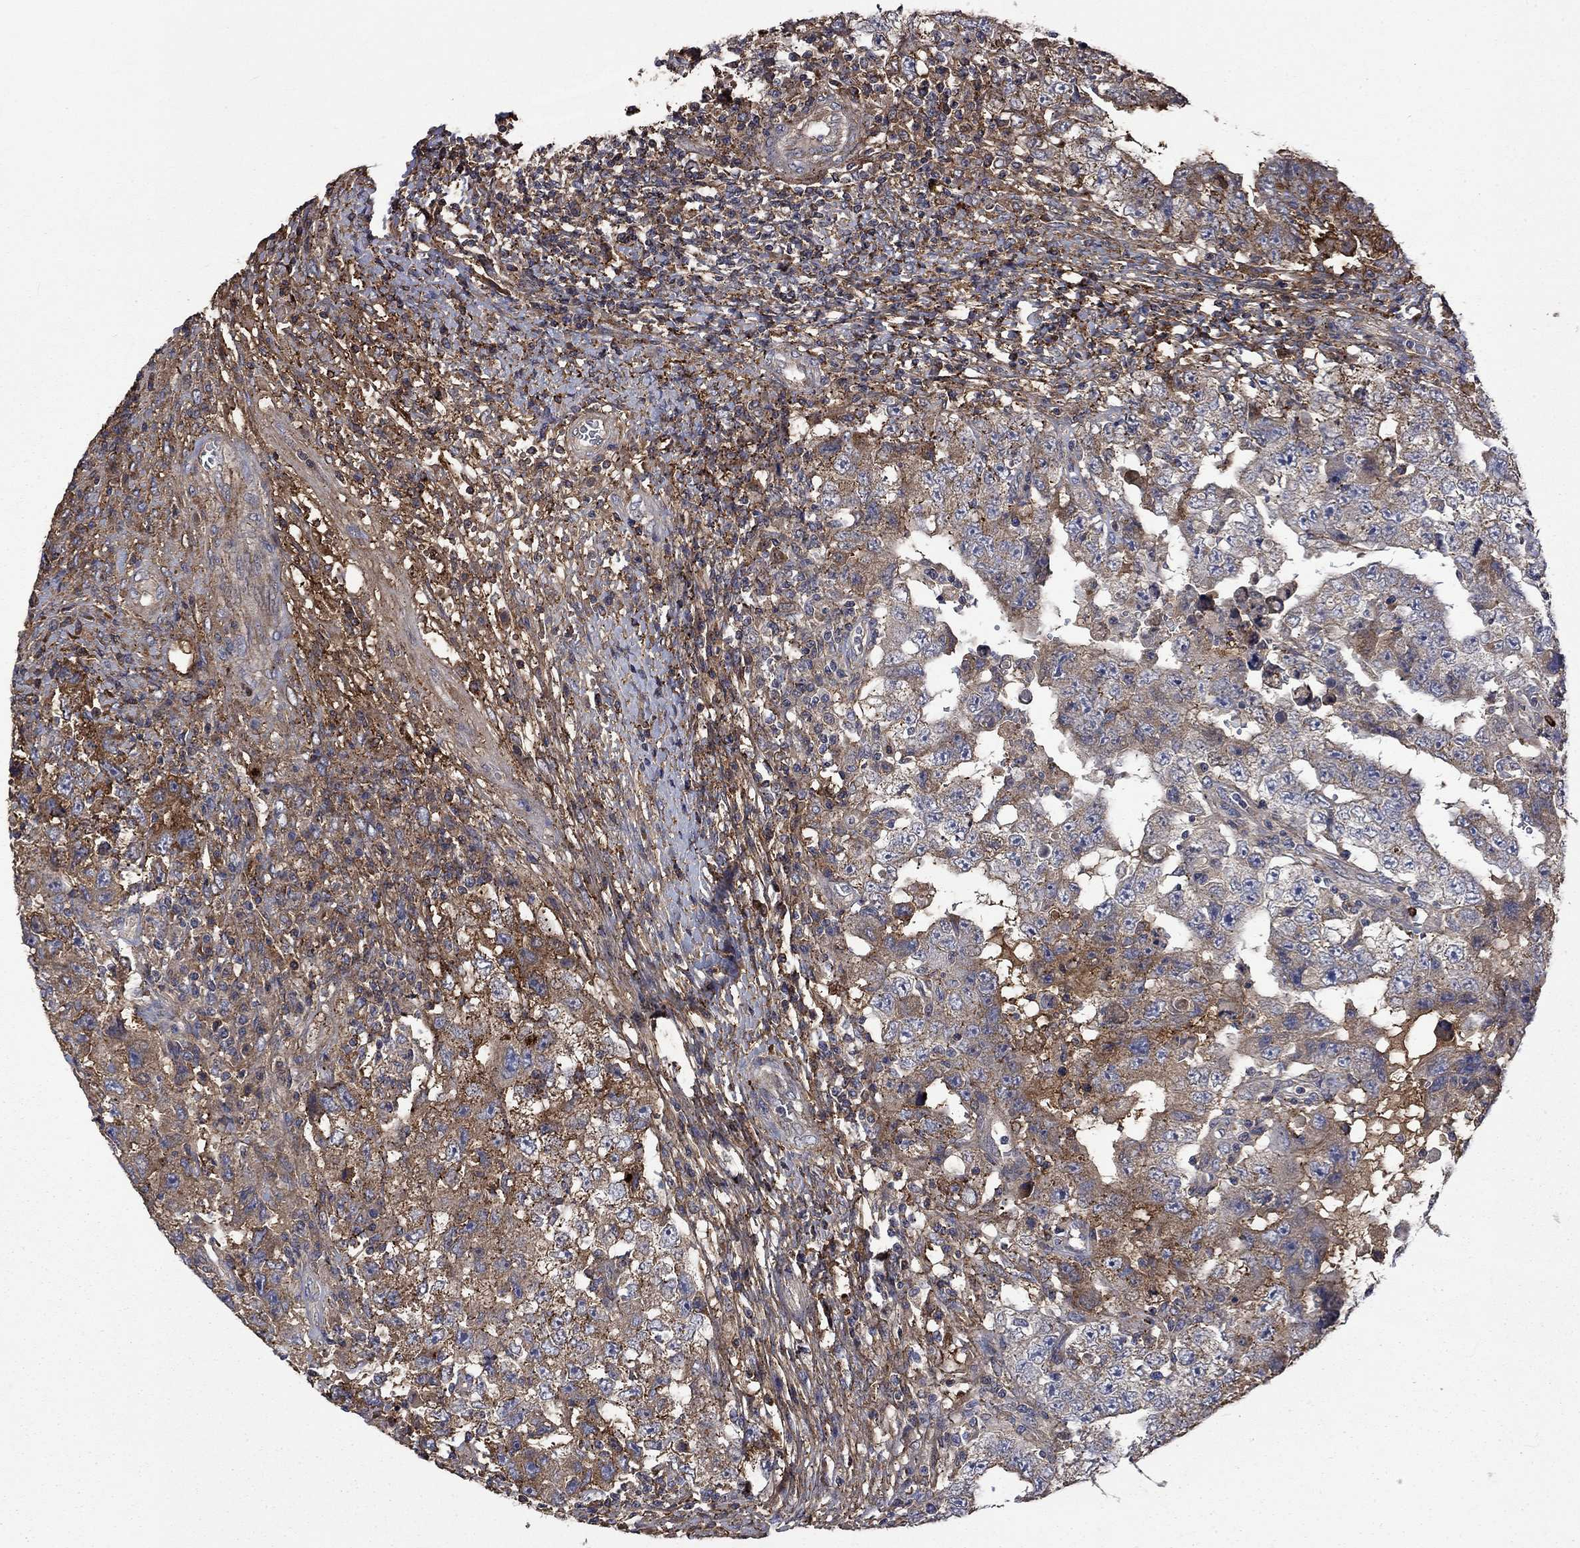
{"staining": {"intensity": "moderate", "quantity": "25%-75%", "location": "cytoplasmic/membranous"}, "tissue": "testis cancer", "cell_type": "Tumor cells", "image_type": "cancer", "snomed": [{"axis": "morphology", "description": "Carcinoma, Embryonal, NOS"}, {"axis": "topography", "description": "Testis"}], "caption": "Immunohistochemical staining of human testis embryonal carcinoma exhibits medium levels of moderate cytoplasmic/membranous protein positivity in approximately 25%-75% of tumor cells. (DAB (3,3'-diaminobenzidine) IHC with brightfield microscopy, high magnification).", "gene": "VCAN", "patient": {"sex": "male", "age": 26}}